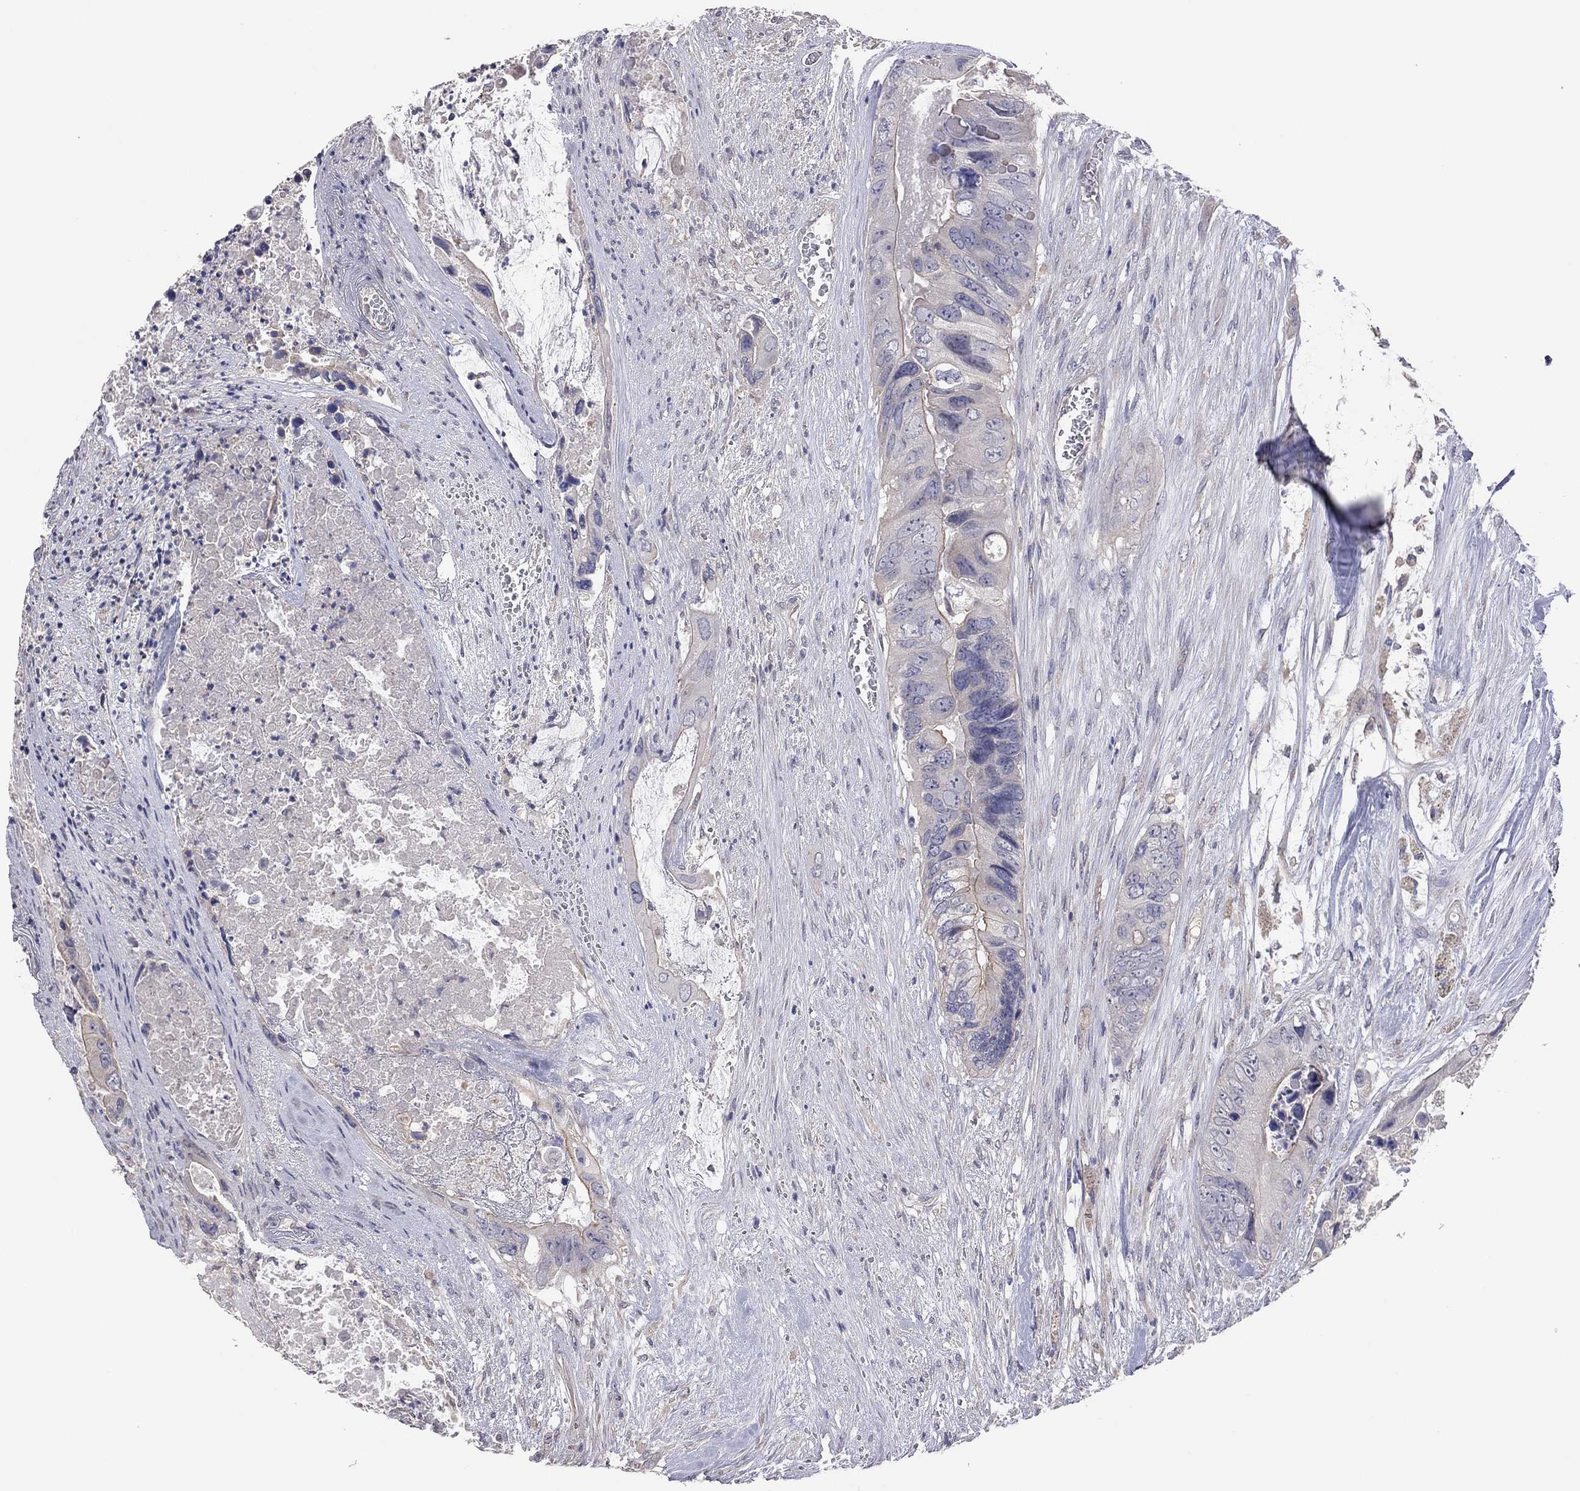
{"staining": {"intensity": "negative", "quantity": "none", "location": "none"}, "tissue": "colorectal cancer", "cell_type": "Tumor cells", "image_type": "cancer", "snomed": [{"axis": "morphology", "description": "Adenocarcinoma, NOS"}, {"axis": "topography", "description": "Rectum"}], "caption": "The image exhibits no staining of tumor cells in colorectal cancer.", "gene": "KCNB1", "patient": {"sex": "male", "age": 63}}